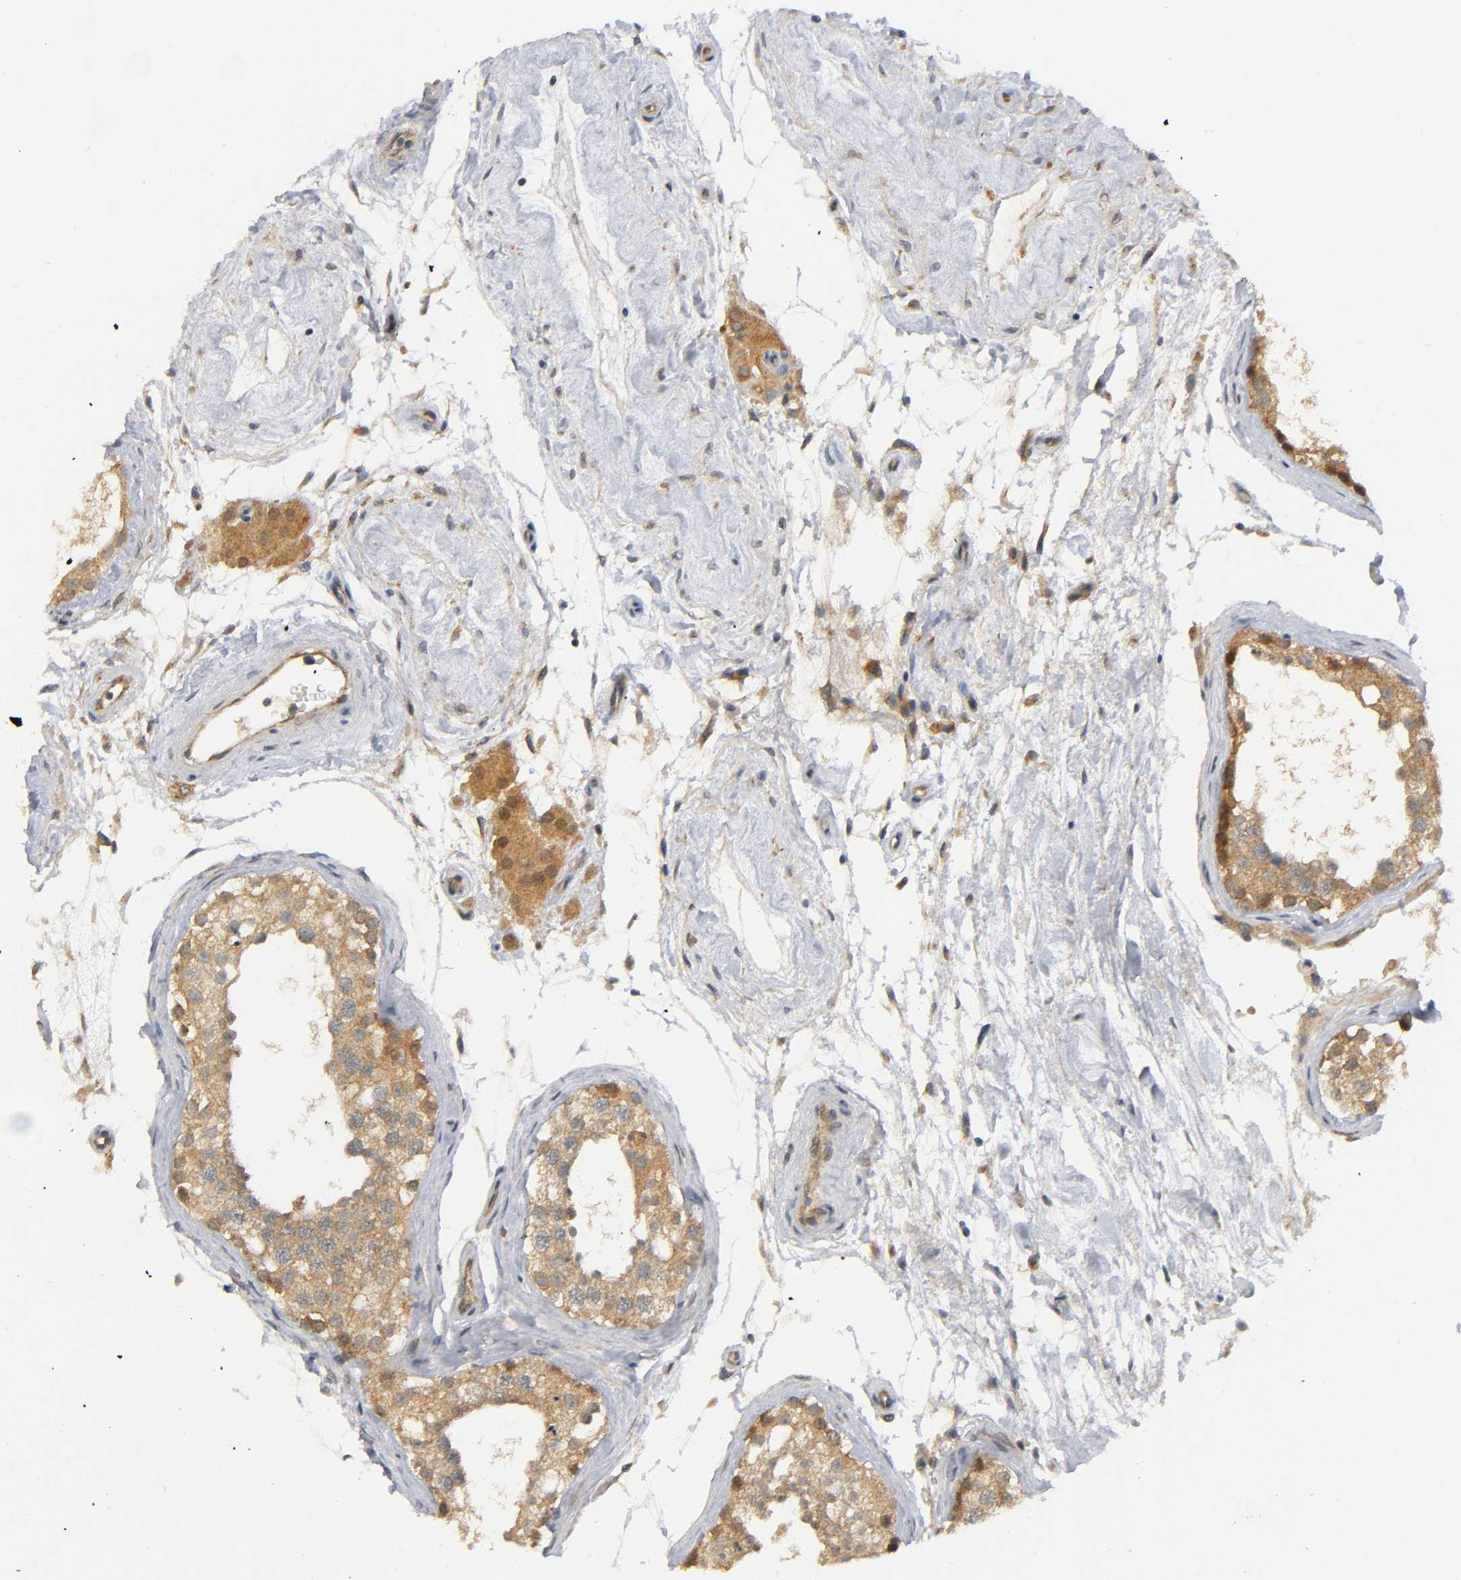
{"staining": {"intensity": "moderate", "quantity": ">75%", "location": "cytoplasmic/membranous"}, "tissue": "testis", "cell_type": "Cells in seminiferous ducts", "image_type": "normal", "snomed": [{"axis": "morphology", "description": "Normal tissue, NOS"}, {"axis": "topography", "description": "Testis"}], "caption": "This histopathology image exhibits immunohistochemistry (IHC) staining of benign testis, with medium moderate cytoplasmic/membranous positivity in approximately >75% of cells in seminiferous ducts.", "gene": "MAPK8", "patient": {"sex": "male", "age": 68}}